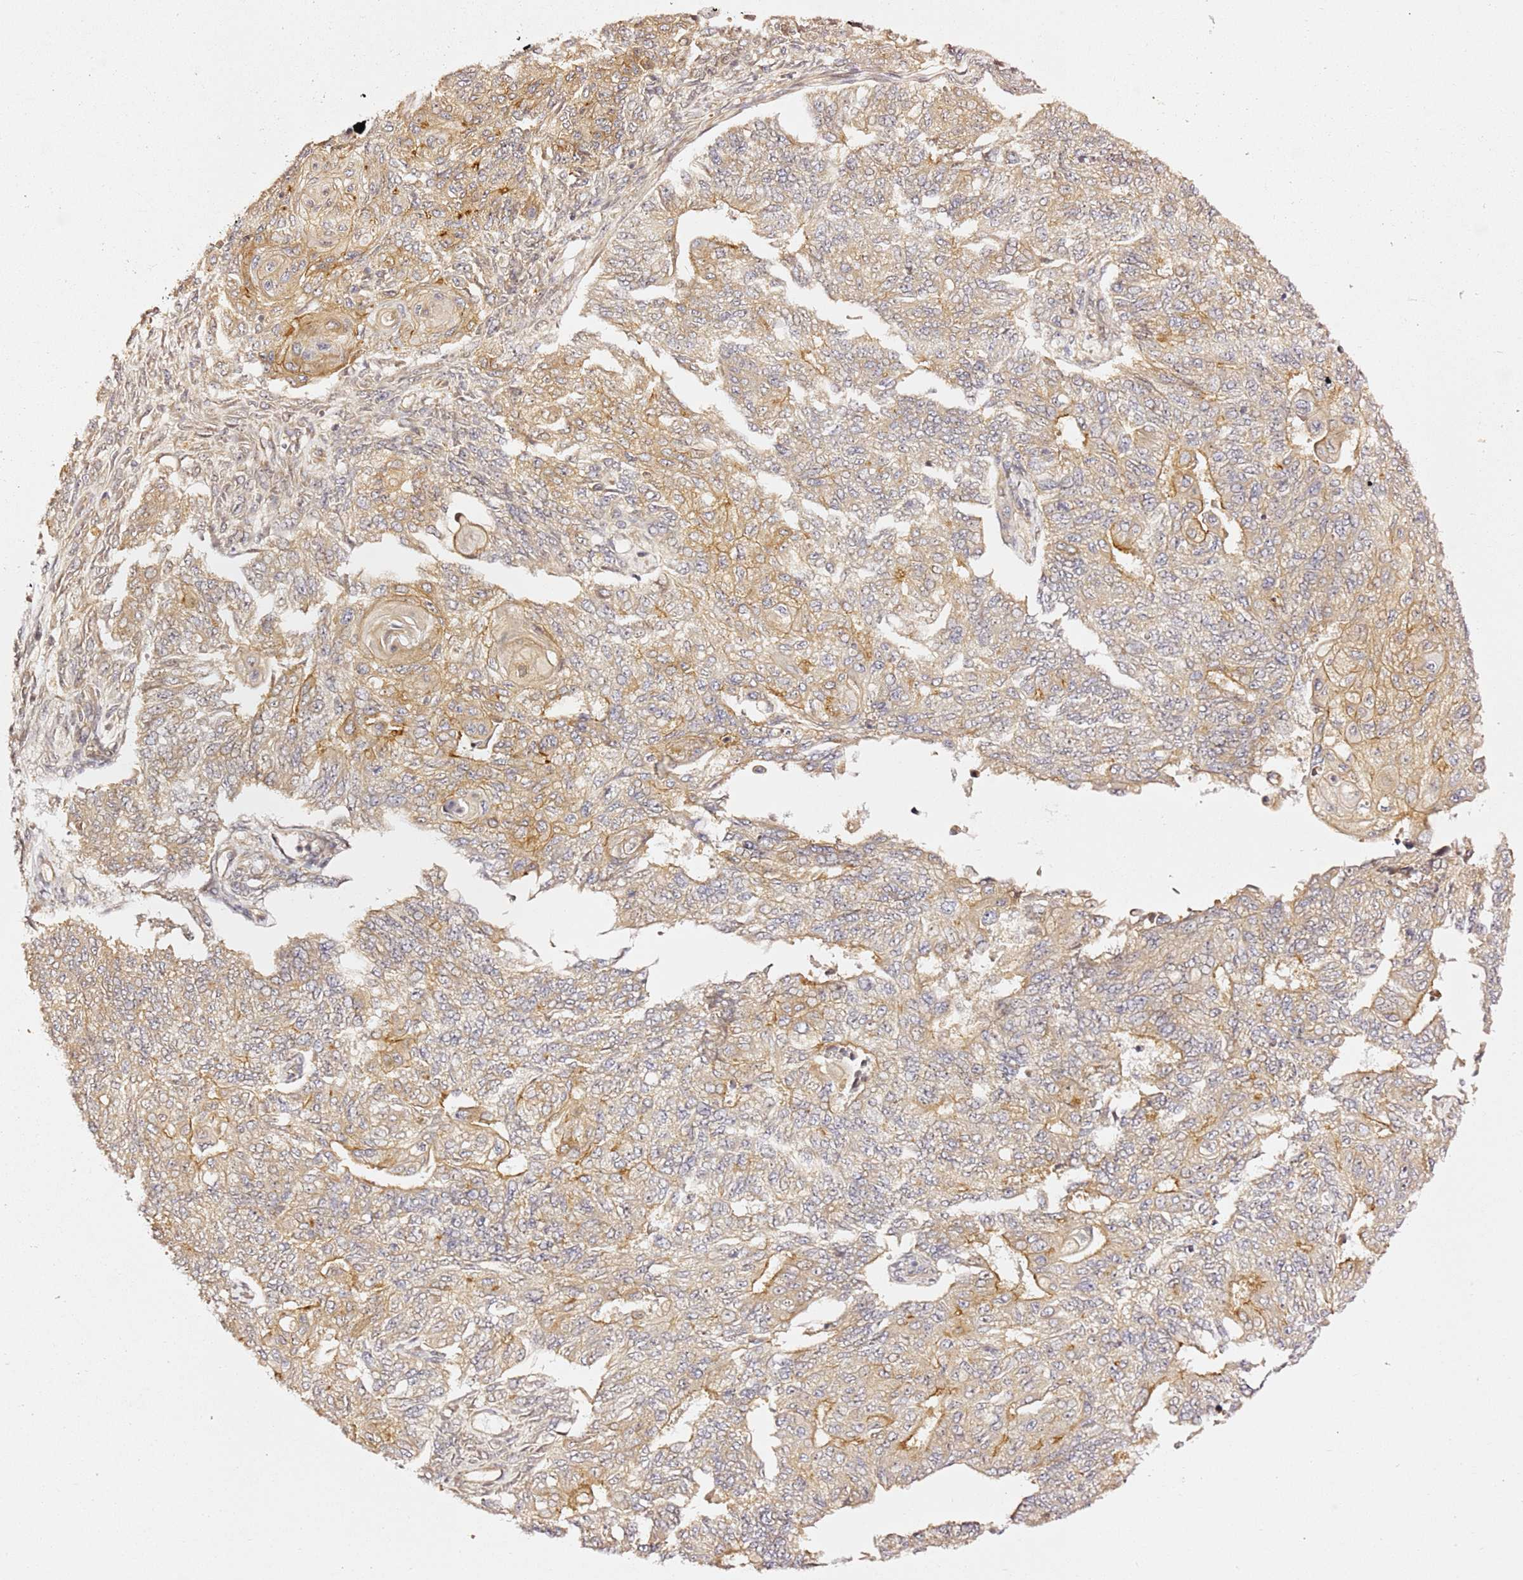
{"staining": {"intensity": "moderate", "quantity": "25%-75%", "location": "cytoplasmic/membranous"}, "tissue": "endometrial cancer", "cell_type": "Tumor cells", "image_type": "cancer", "snomed": [{"axis": "morphology", "description": "Adenocarcinoma, NOS"}, {"axis": "topography", "description": "Endometrium"}], "caption": "This micrograph reveals immunohistochemistry (IHC) staining of human endometrial adenocarcinoma, with medium moderate cytoplasmic/membranous staining in about 25%-75% of tumor cells.", "gene": "OSBPL2", "patient": {"sex": "female", "age": 32}}